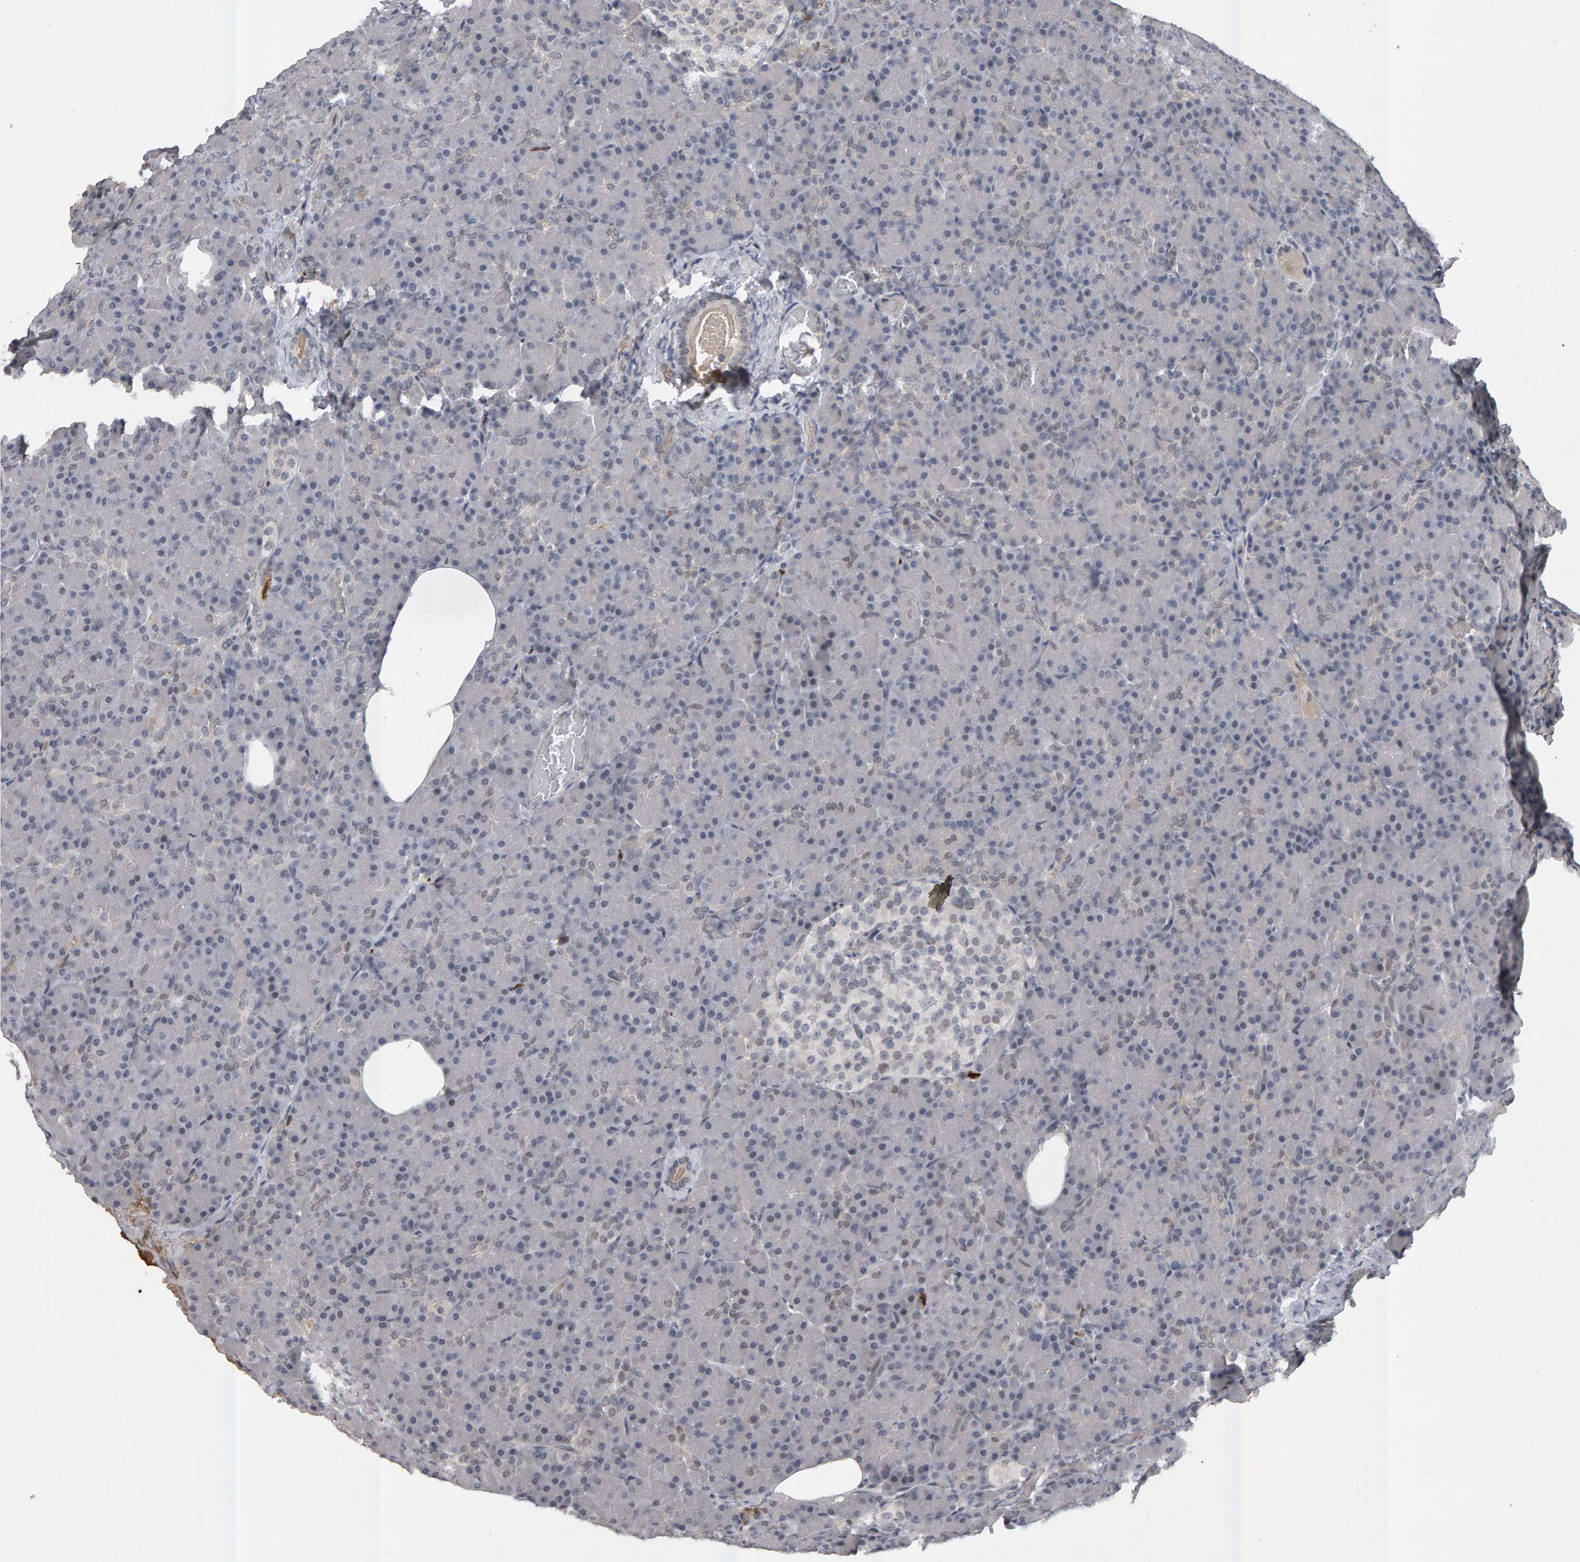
{"staining": {"intensity": "weak", "quantity": "<25%", "location": "cytoplasmic/membranous,nuclear"}, "tissue": "pancreas", "cell_type": "Exocrine glandular cells", "image_type": "normal", "snomed": [{"axis": "morphology", "description": "Normal tissue, NOS"}, {"axis": "topography", "description": "Pancreas"}], "caption": "Protein analysis of normal pancreas shows no significant expression in exocrine glandular cells.", "gene": "IPO8", "patient": {"sex": "female", "age": 43}}